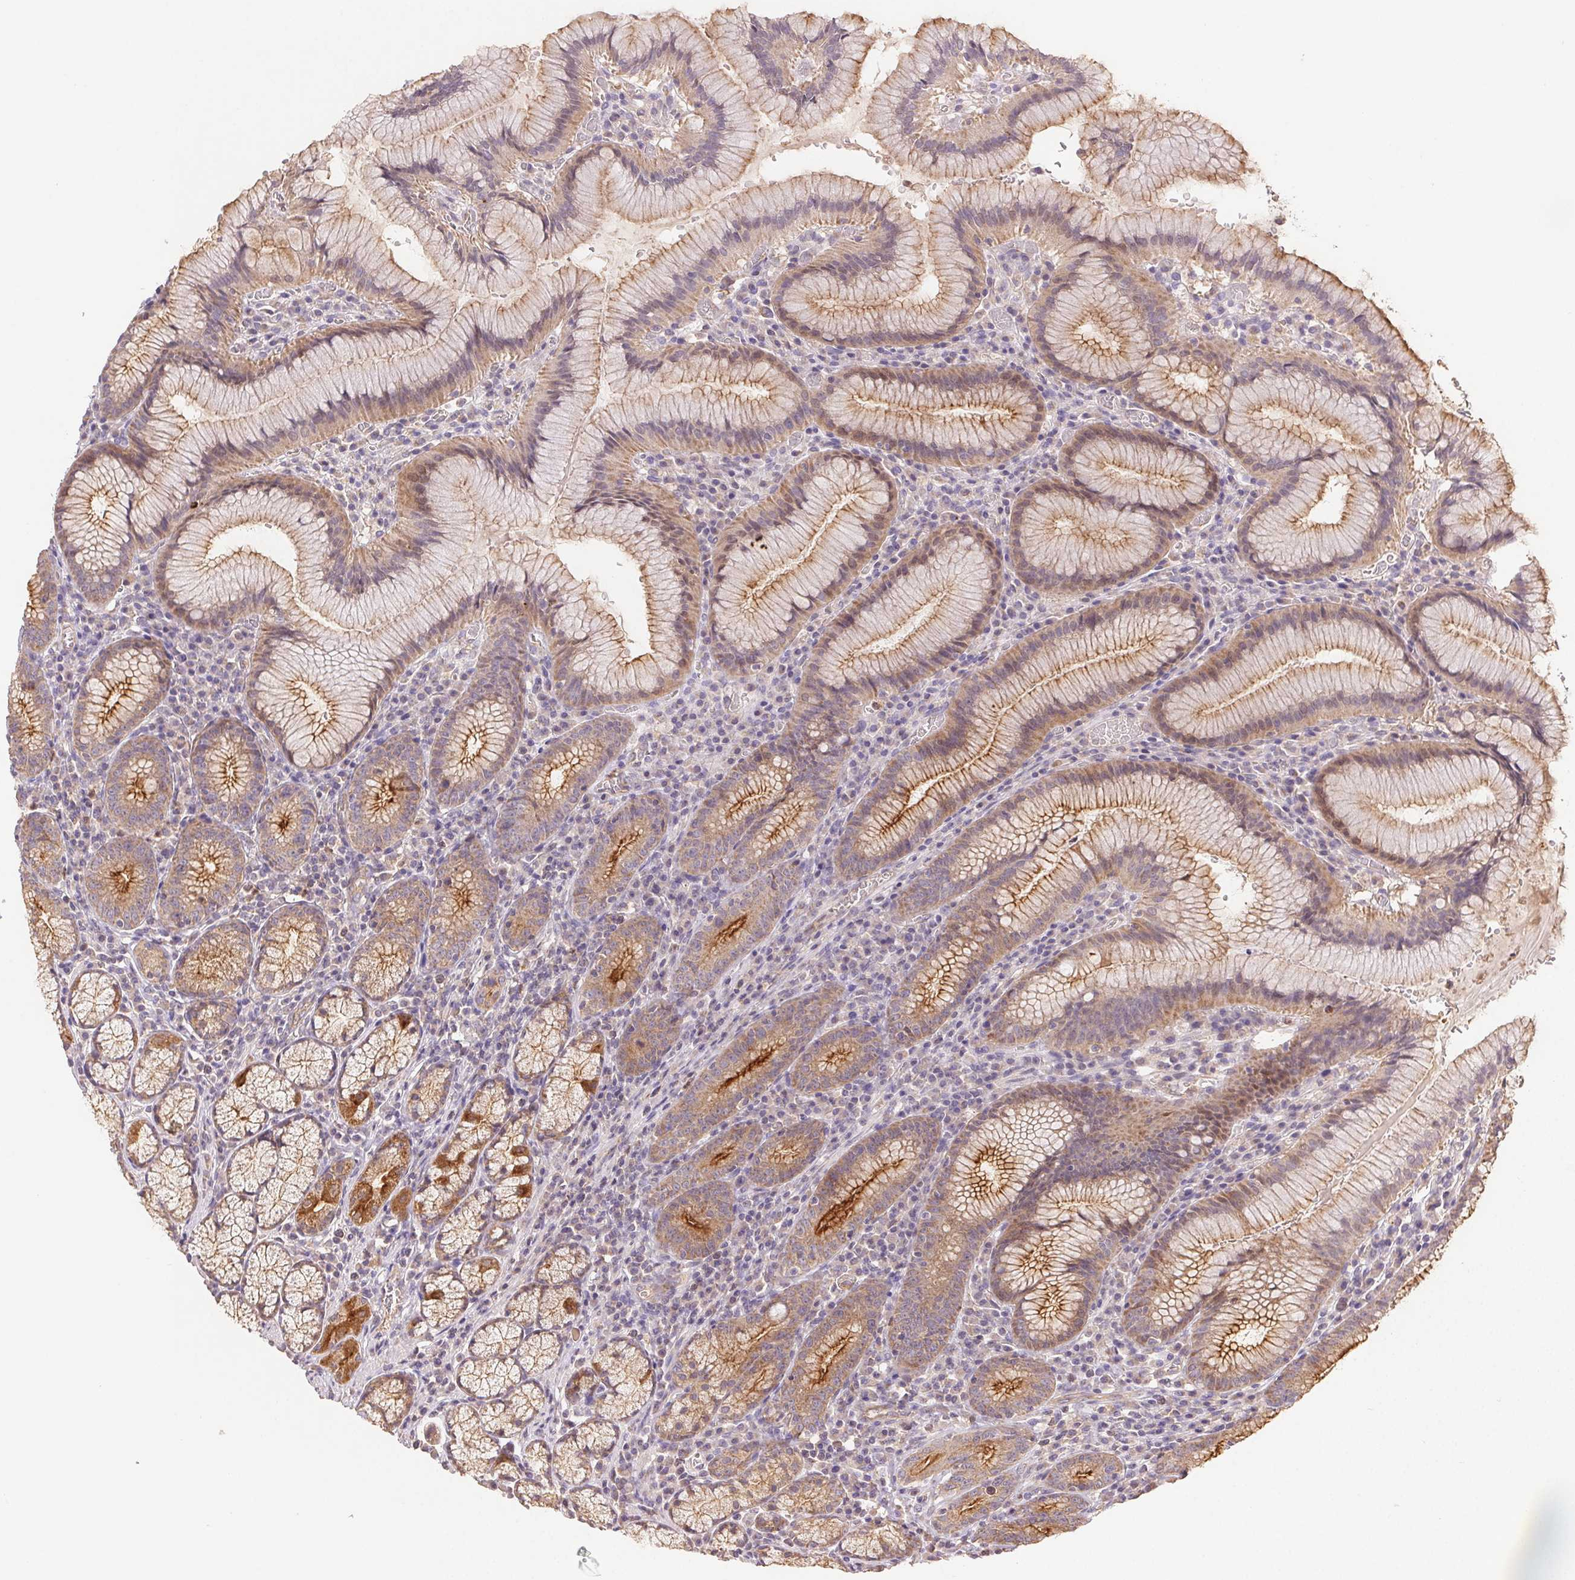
{"staining": {"intensity": "moderate", "quantity": "25%-75%", "location": "cytoplasmic/membranous"}, "tissue": "stomach", "cell_type": "Glandular cells", "image_type": "normal", "snomed": [{"axis": "morphology", "description": "Normal tissue, NOS"}, {"axis": "topography", "description": "Stomach"}], "caption": "A micrograph of stomach stained for a protein reveals moderate cytoplasmic/membranous brown staining in glandular cells. The staining is performed using DAB brown chromogen to label protein expression. The nuclei are counter-stained blue using hematoxylin.", "gene": "RAB11A", "patient": {"sex": "male", "age": 55}}